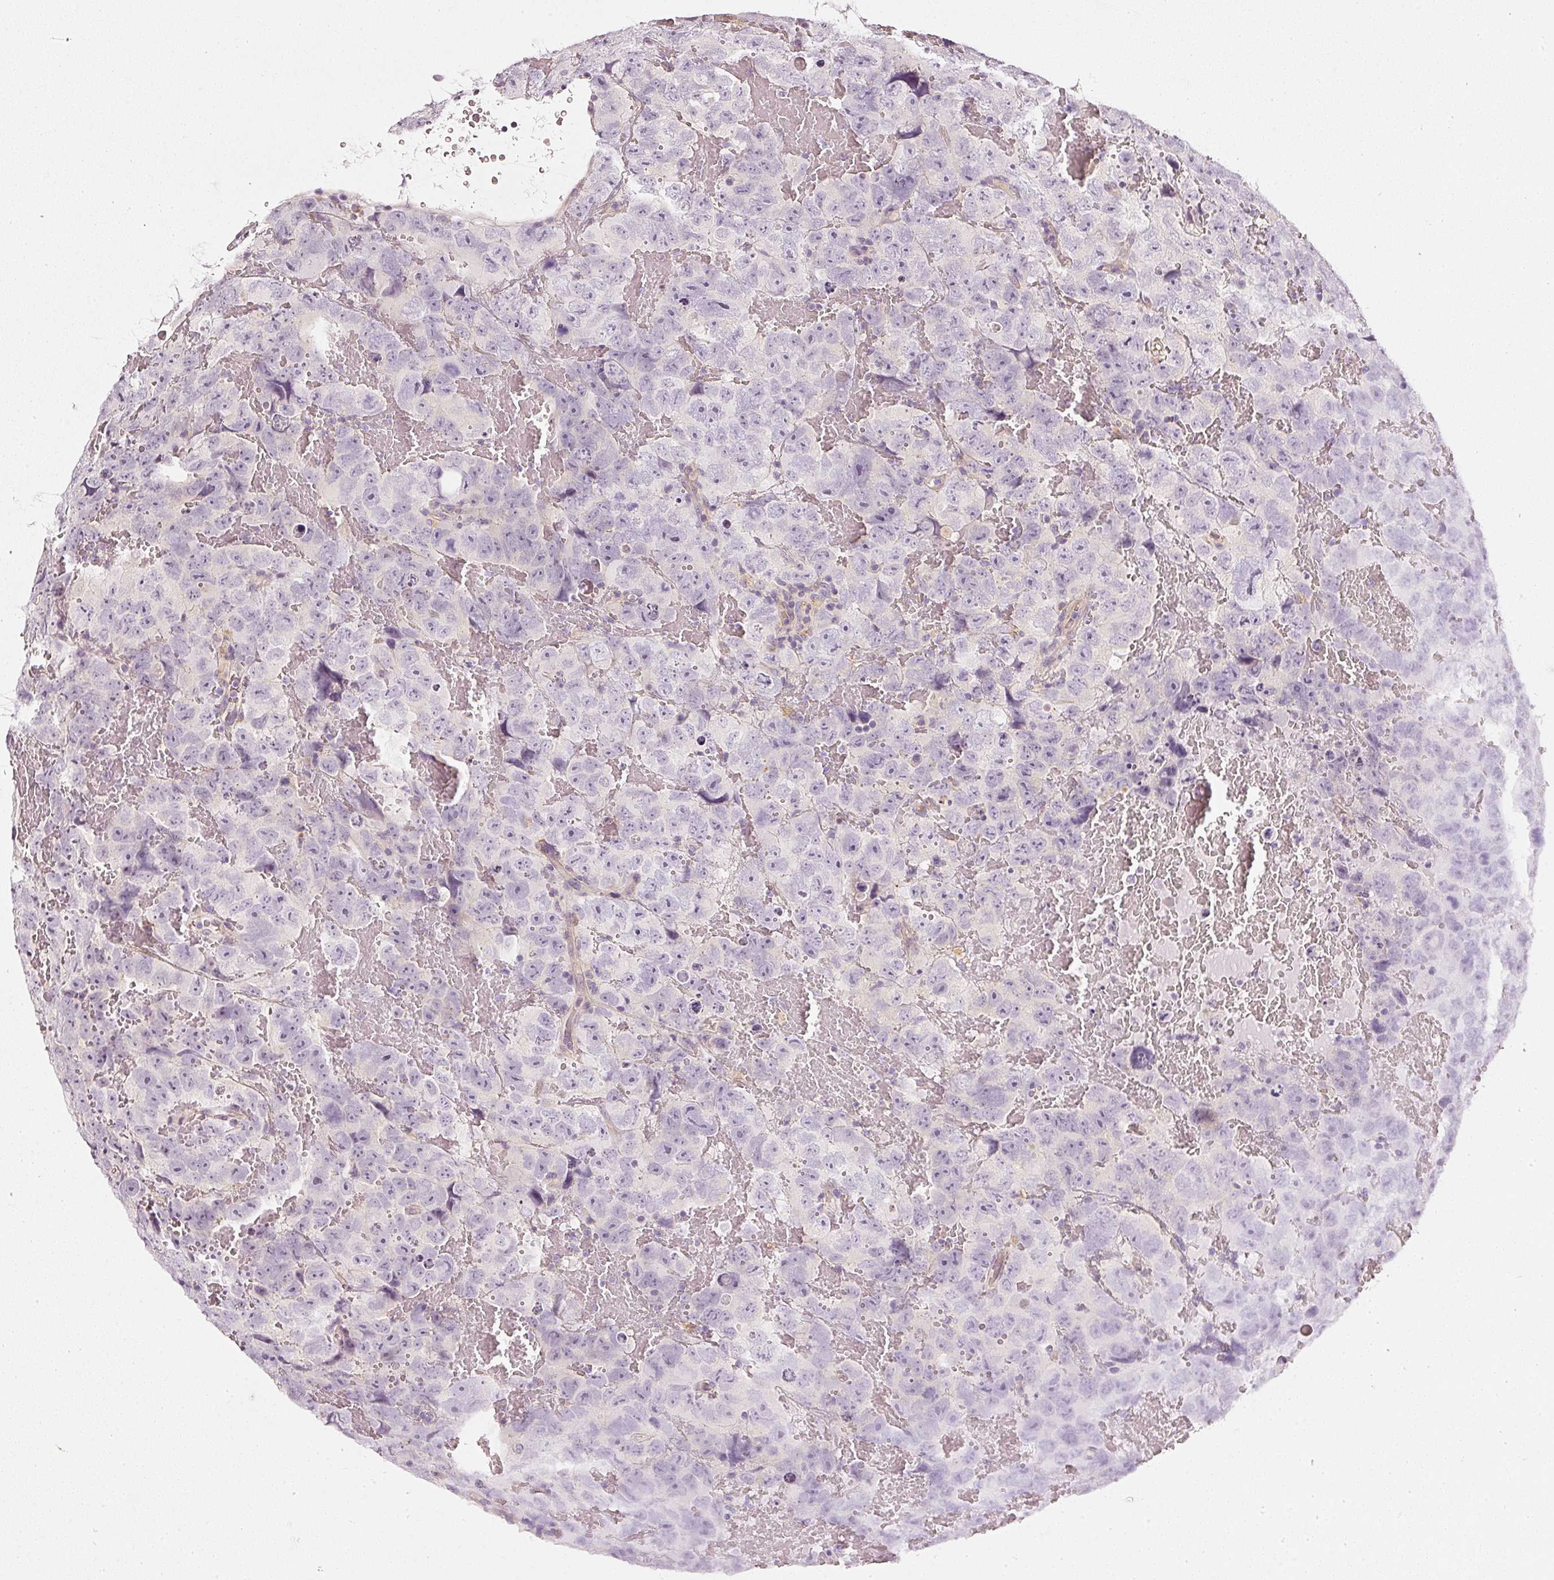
{"staining": {"intensity": "negative", "quantity": "none", "location": "none"}, "tissue": "testis cancer", "cell_type": "Tumor cells", "image_type": "cancer", "snomed": [{"axis": "morphology", "description": "Carcinoma, Embryonal, NOS"}, {"axis": "topography", "description": "Testis"}], "caption": "This image is of testis cancer (embryonal carcinoma) stained with immunohistochemistry to label a protein in brown with the nuclei are counter-stained blue. There is no positivity in tumor cells.", "gene": "CNP", "patient": {"sex": "male", "age": 45}}